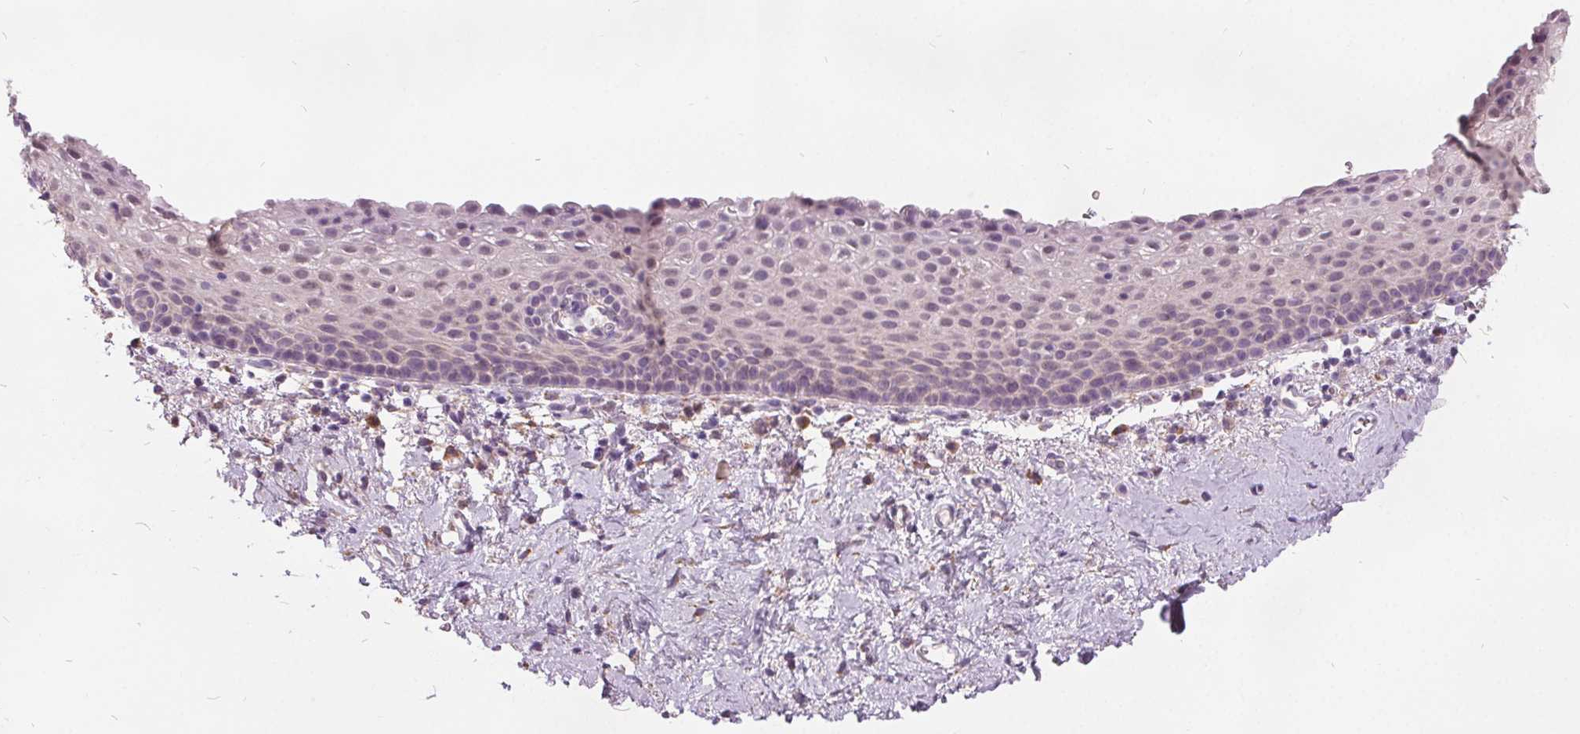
{"staining": {"intensity": "negative", "quantity": "none", "location": "none"}, "tissue": "vagina", "cell_type": "Squamous epithelial cells", "image_type": "normal", "snomed": [{"axis": "morphology", "description": "Normal tissue, NOS"}, {"axis": "topography", "description": "Vagina"}], "caption": "The IHC photomicrograph has no significant positivity in squamous epithelial cells of vagina.", "gene": "ACOX2", "patient": {"sex": "female", "age": 61}}